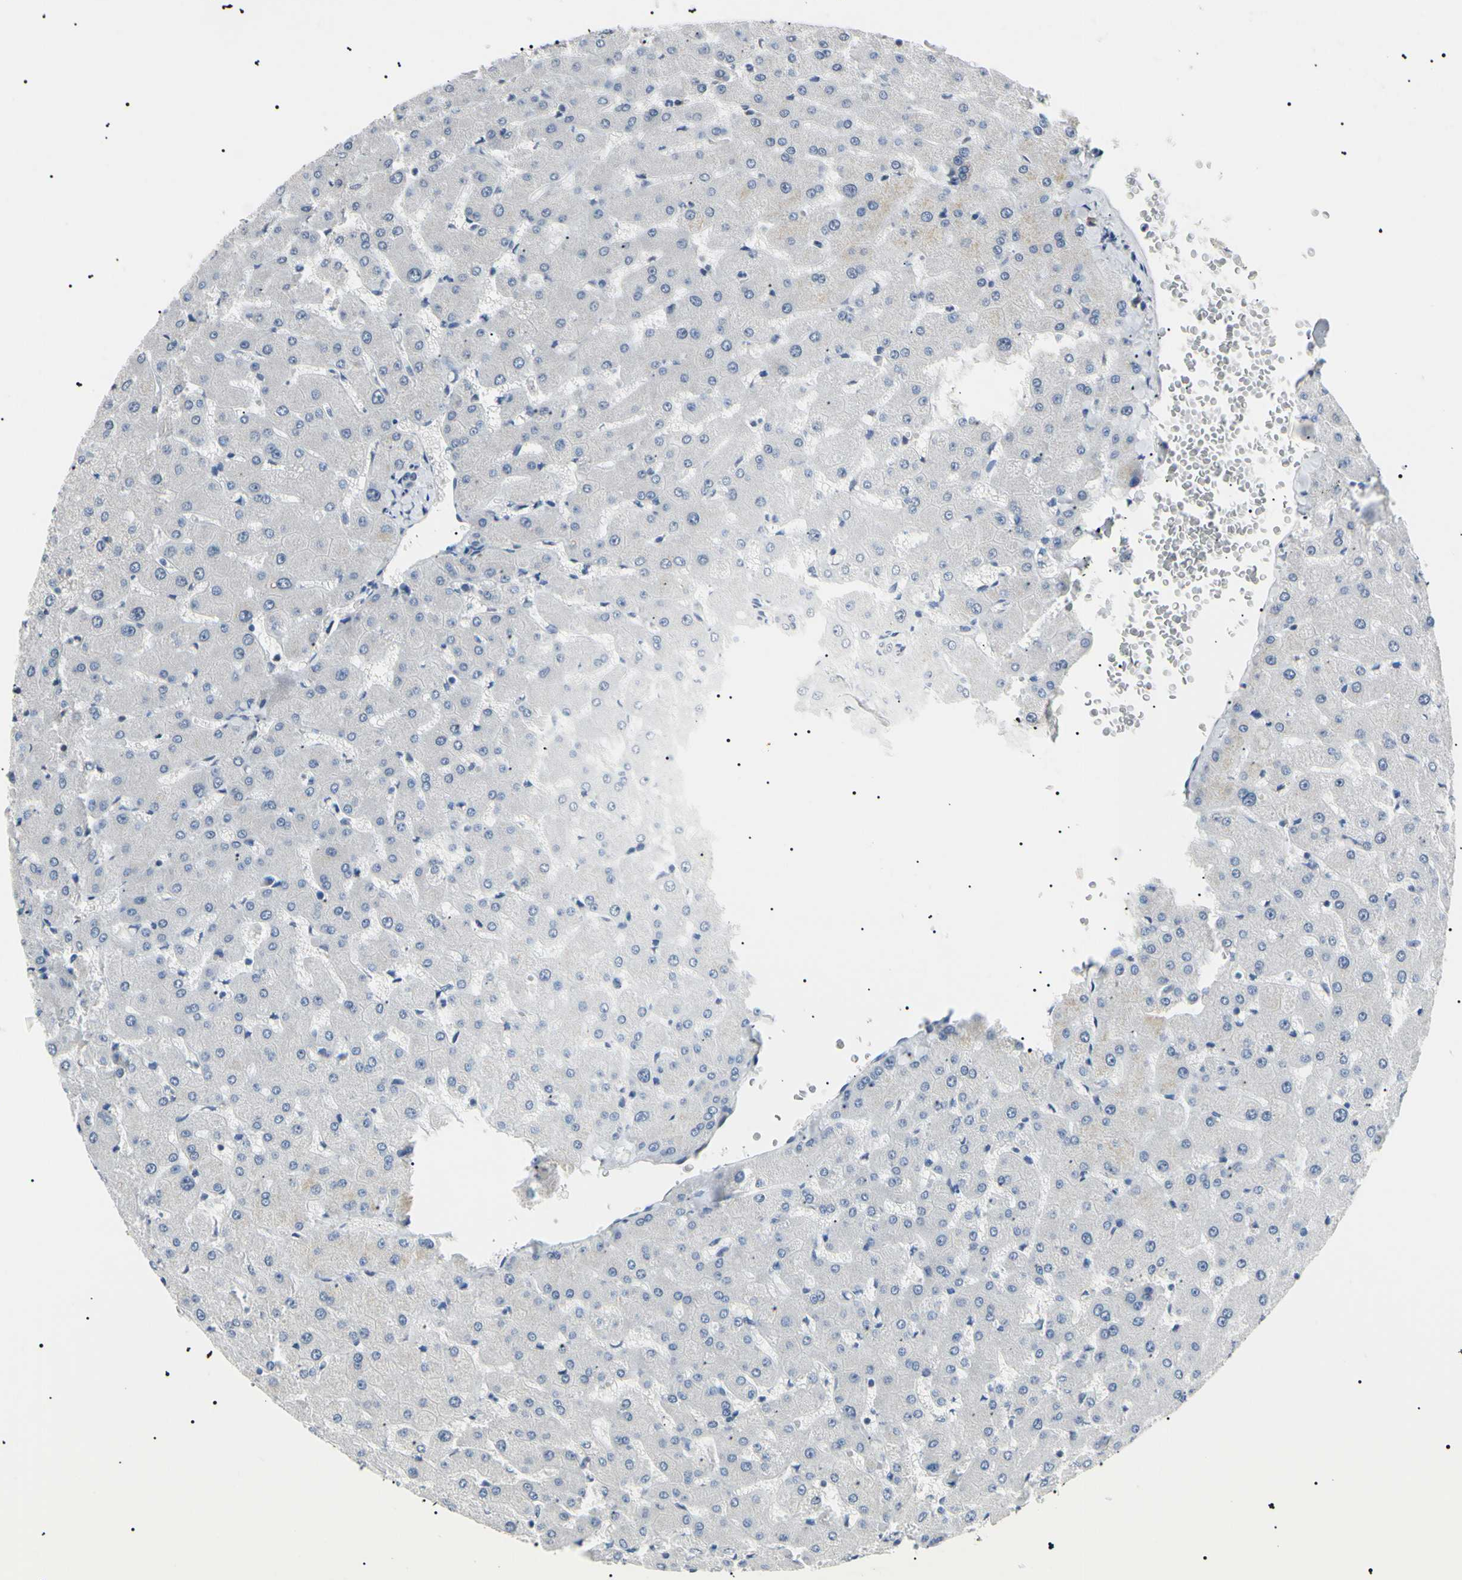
{"staining": {"intensity": "negative", "quantity": "none", "location": "none"}, "tissue": "liver", "cell_type": "Cholangiocytes", "image_type": "normal", "snomed": [{"axis": "morphology", "description": "Normal tissue, NOS"}, {"axis": "topography", "description": "Liver"}], "caption": "This is an immunohistochemistry (IHC) image of benign liver. There is no positivity in cholangiocytes.", "gene": "CGB3", "patient": {"sex": "female", "age": 63}}